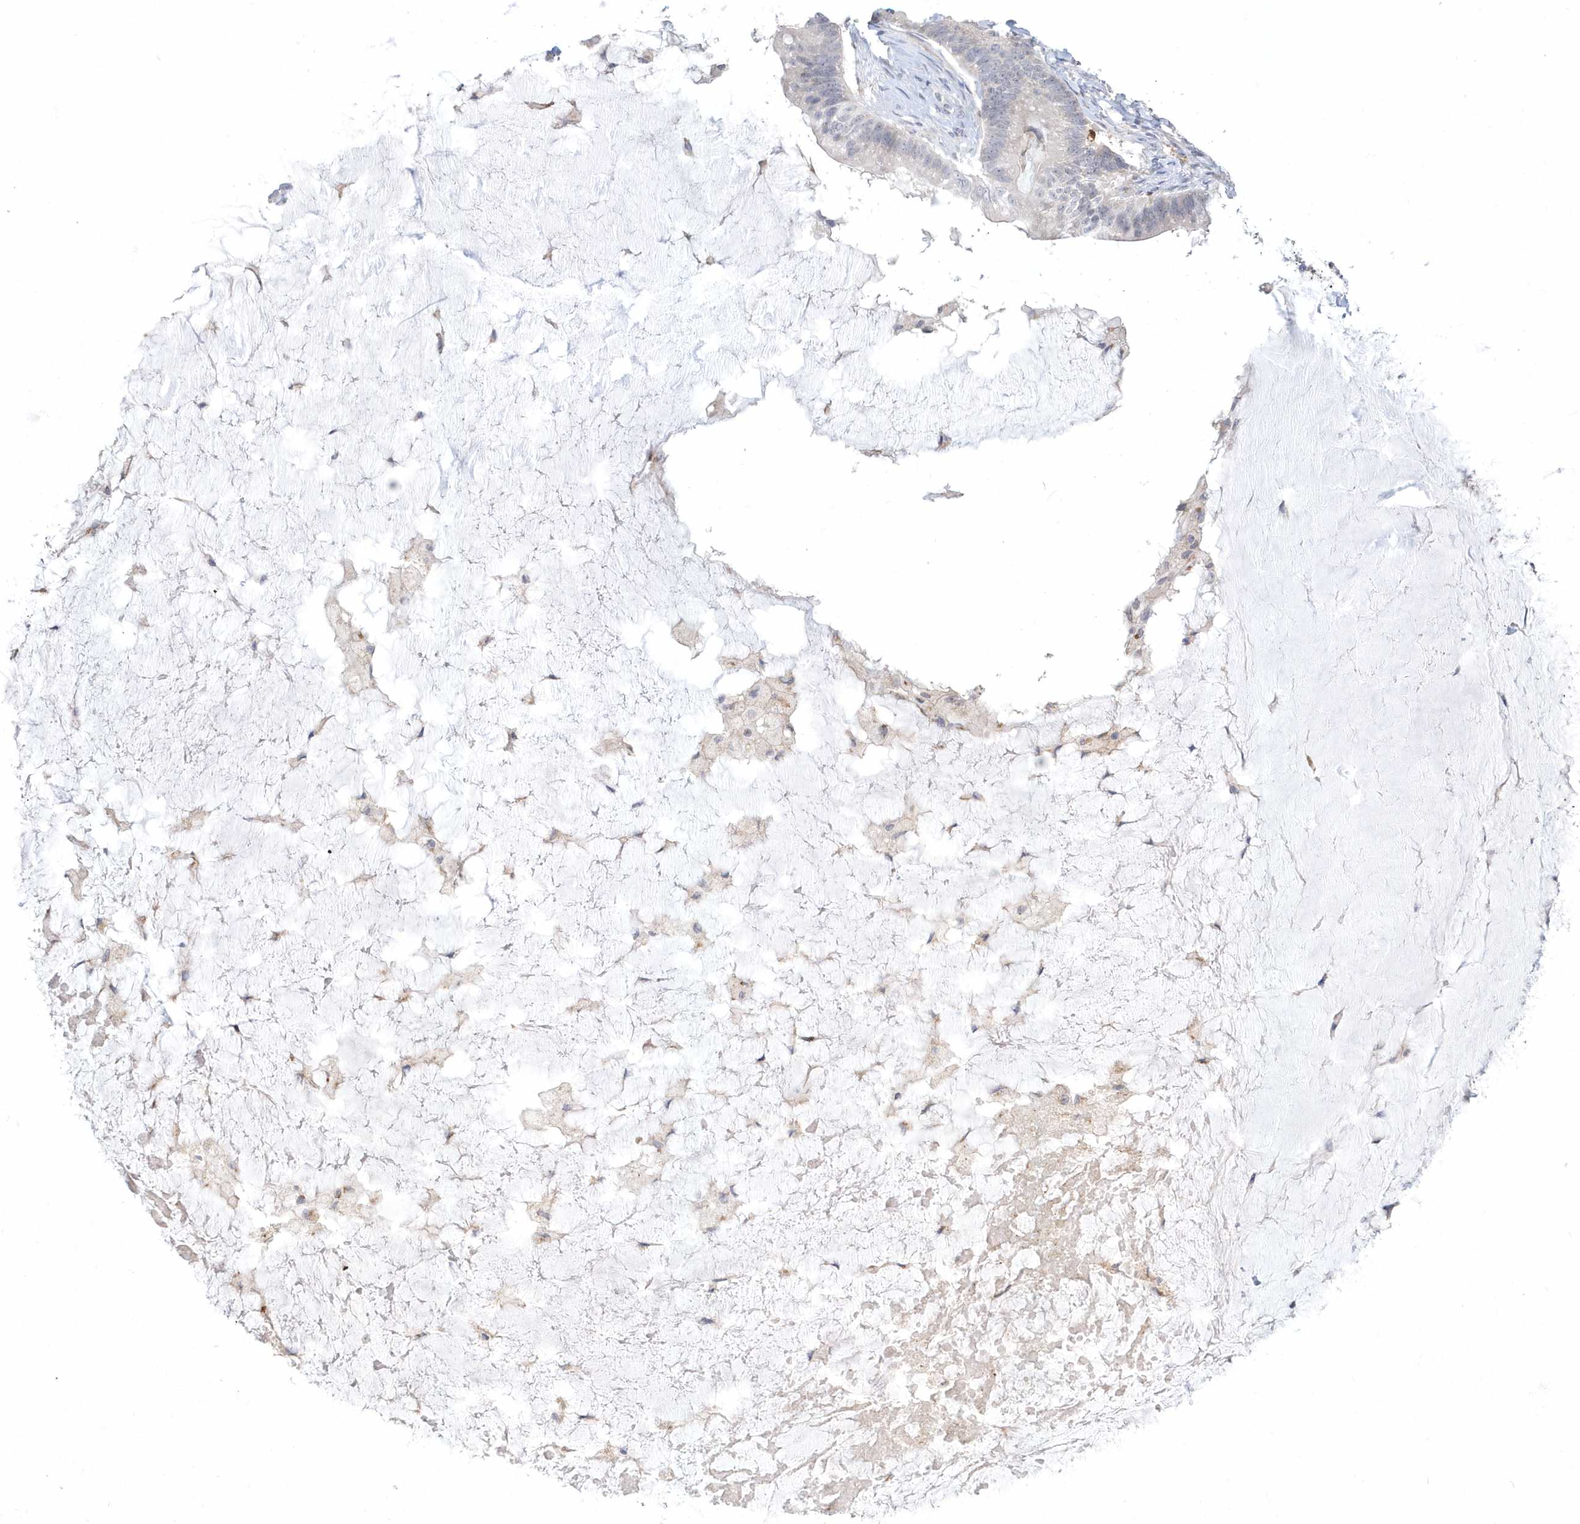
{"staining": {"intensity": "negative", "quantity": "none", "location": "none"}, "tissue": "ovarian cancer", "cell_type": "Tumor cells", "image_type": "cancer", "snomed": [{"axis": "morphology", "description": "Cystadenocarcinoma, mucinous, NOS"}, {"axis": "topography", "description": "Ovary"}], "caption": "Human ovarian cancer stained for a protein using immunohistochemistry displays no expression in tumor cells.", "gene": "TSPEAR", "patient": {"sex": "female", "age": 61}}